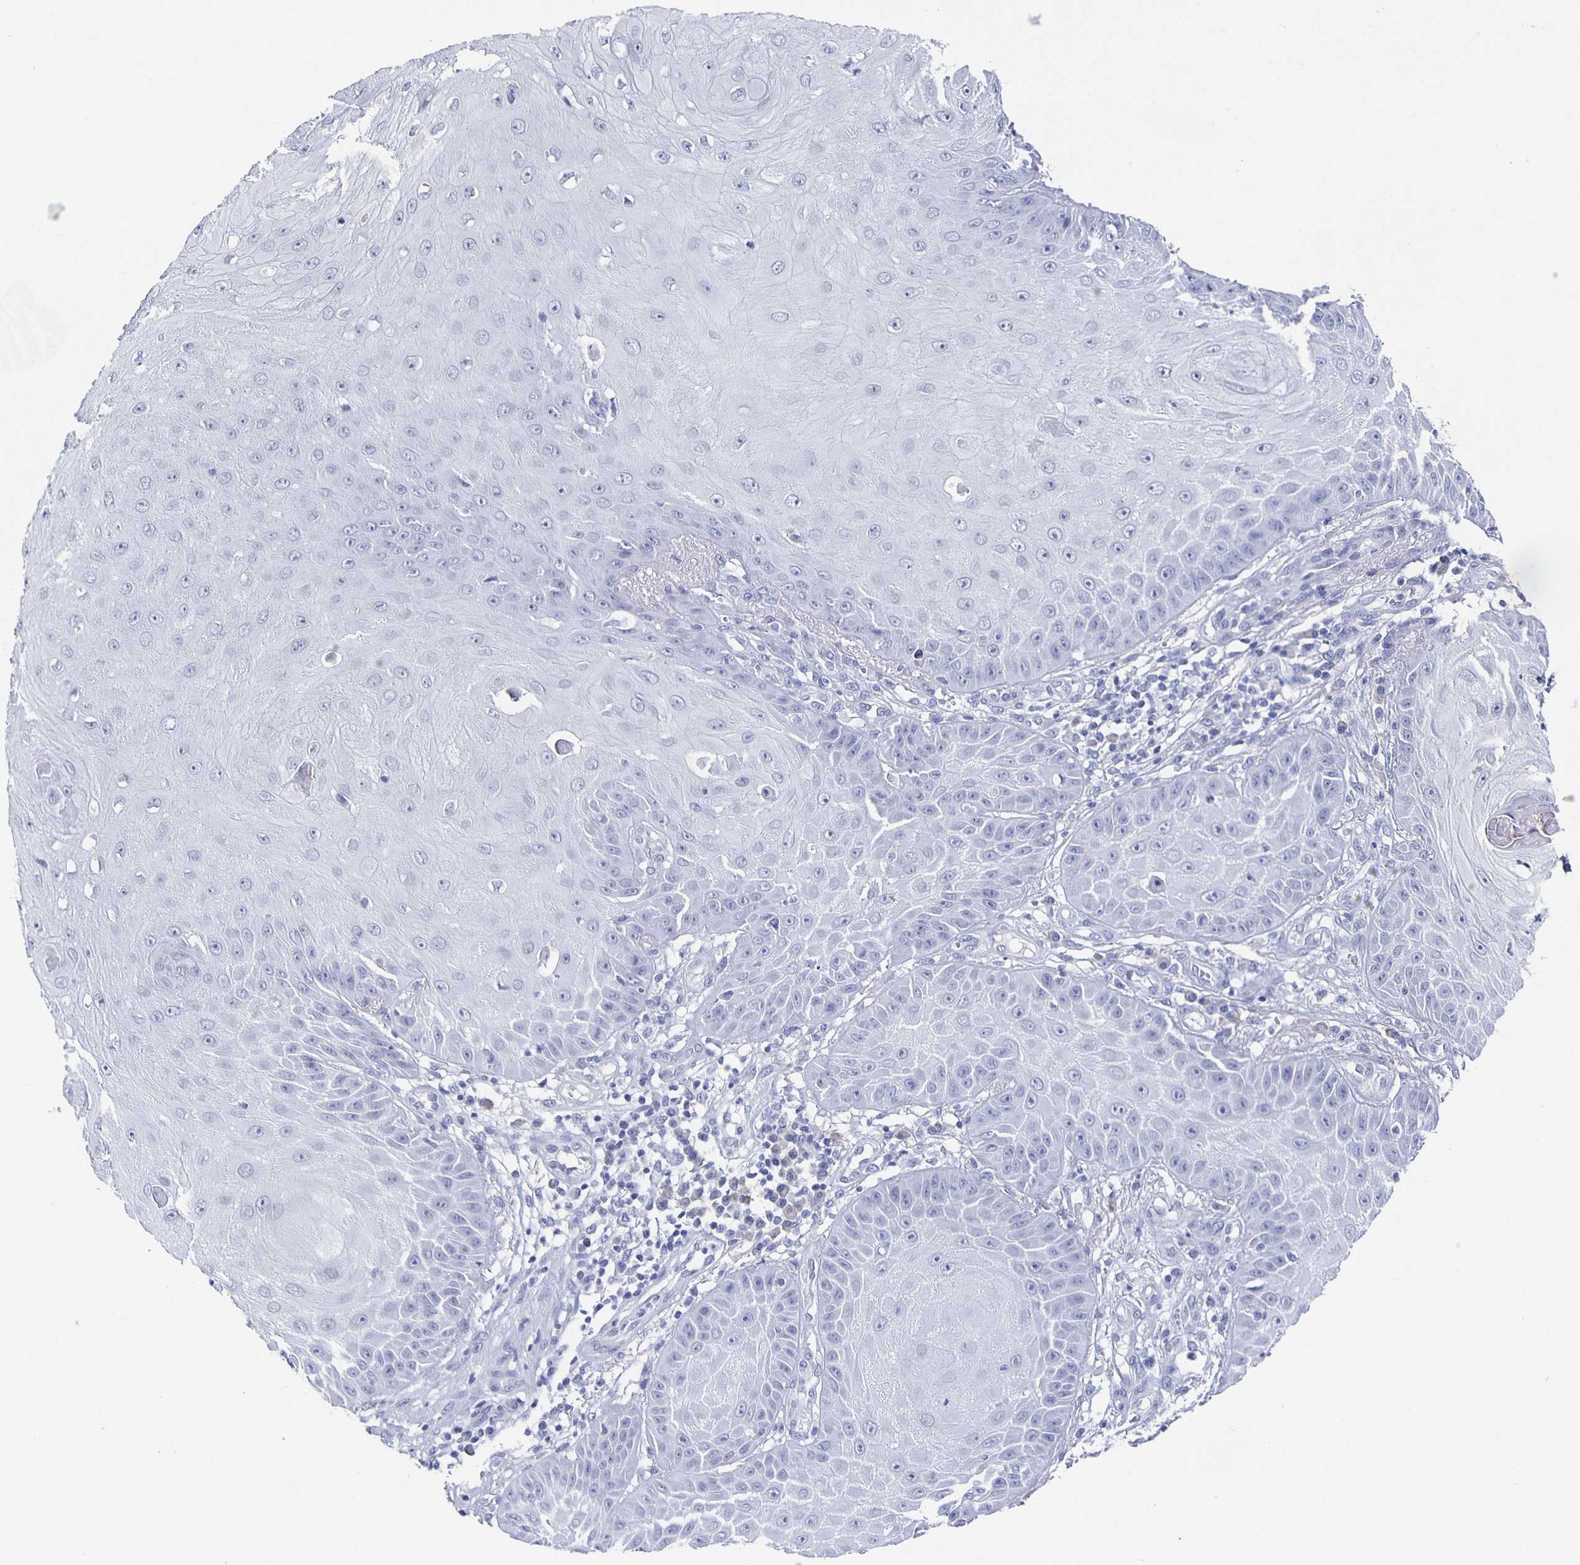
{"staining": {"intensity": "negative", "quantity": "none", "location": "none"}, "tissue": "skin cancer", "cell_type": "Tumor cells", "image_type": "cancer", "snomed": [{"axis": "morphology", "description": "Squamous cell carcinoma, NOS"}, {"axis": "topography", "description": "Skin"}], "caption": "Photomicrograph shows no significant protein staining in tumor cells of skin cancer. (Stains: DAB (3,3'-diaminobenzidine) IHC with hematoxylin counter stain, Microscopy: brightfield microscopy at high magnification).", "gene": "CCDC17", "patient": {"sex": "male", "age": 70}}